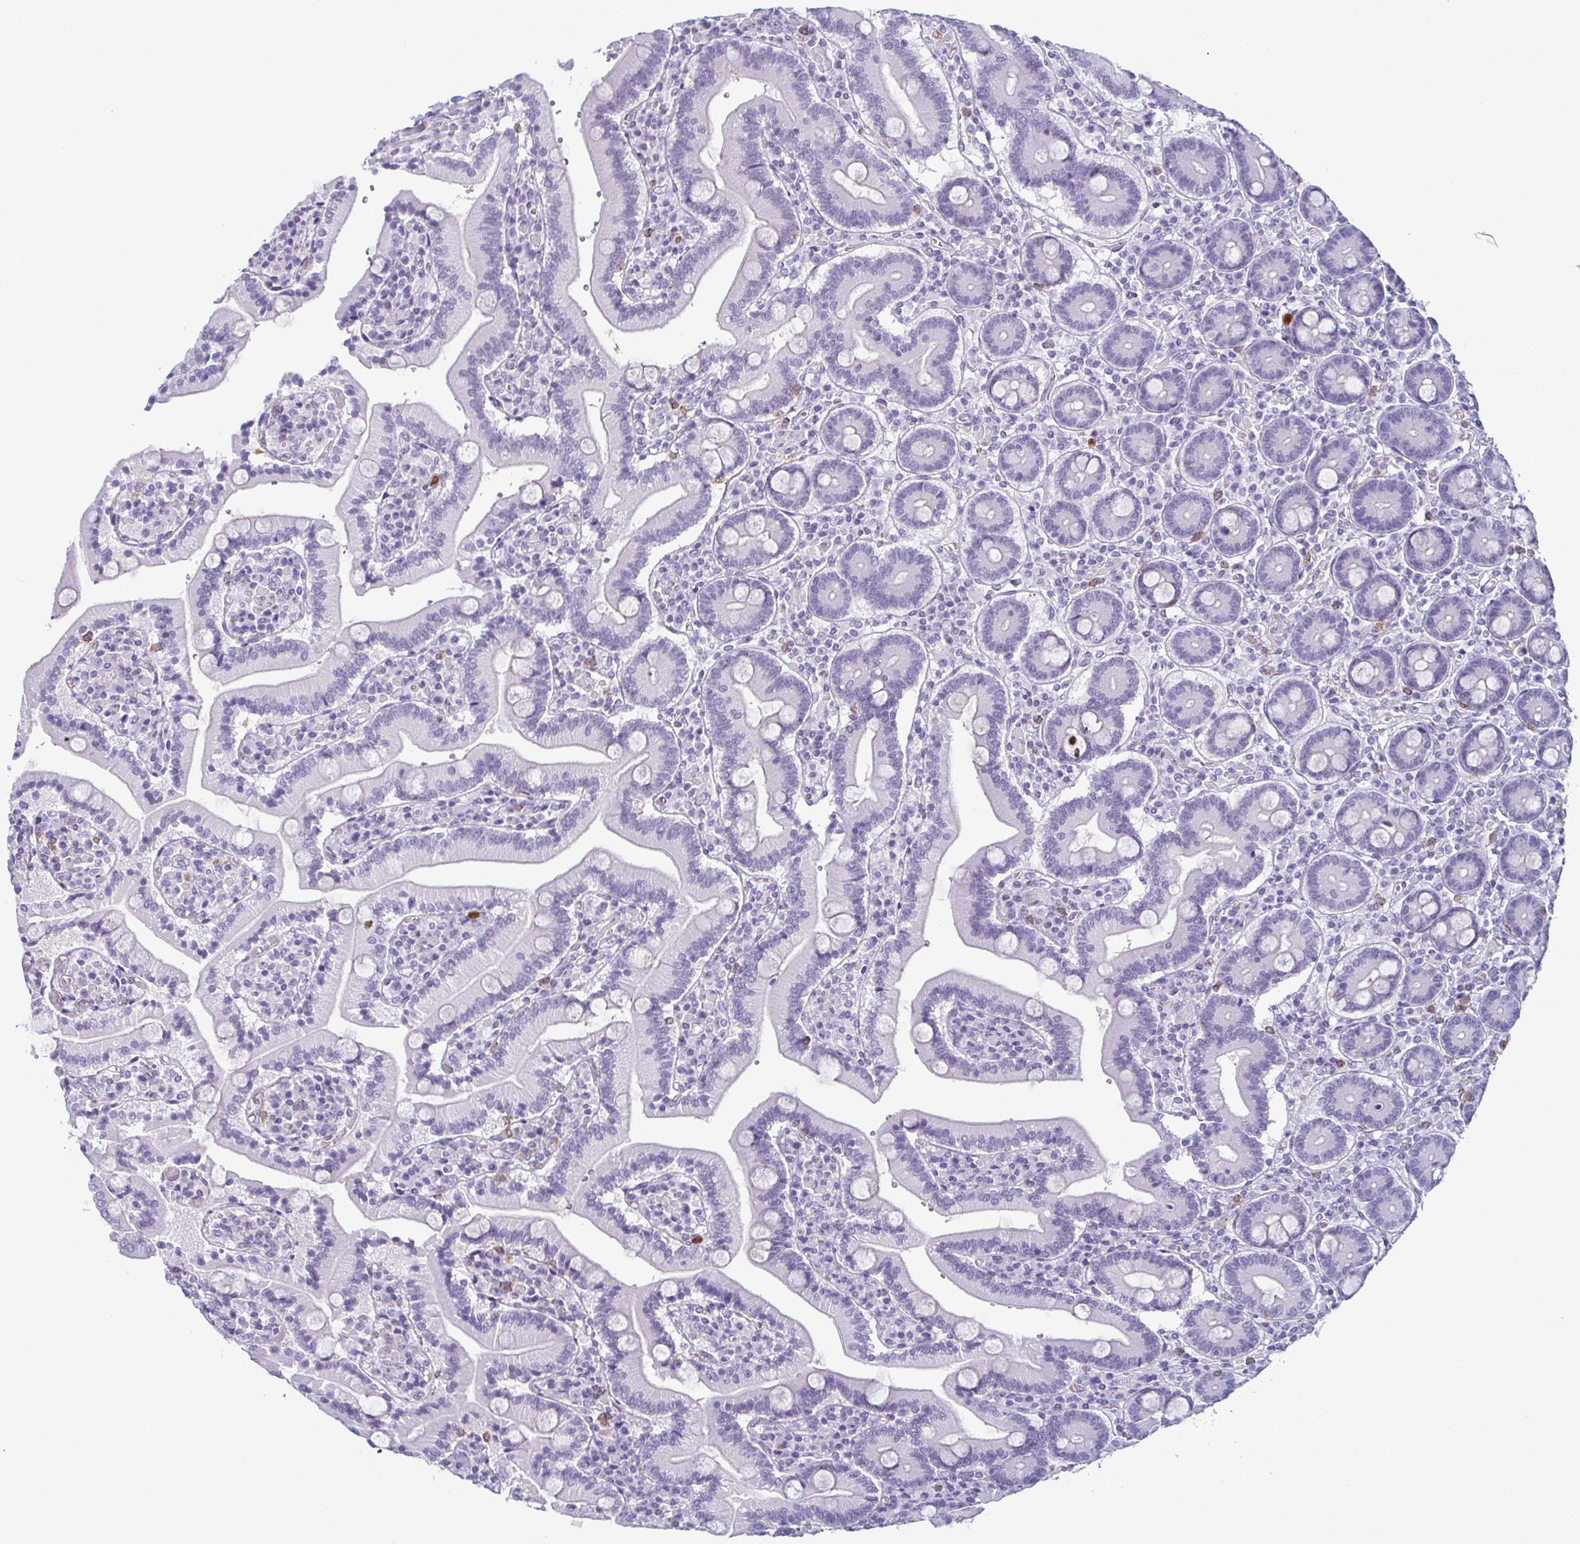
{"staining": {"intensity": "negative", "quantity": "none", "location": "none"}, "tissue": "duodenum", "cell_type": "Glandular cells", "image_type": "normal", "snomed": [{"axis": "morphology", "description": "Normal tissue, NOS"}, {"axis": "topography", "description": "Duodenum"}], "caption": "IHC photomicrograph of normal human duodenum stained for a protein (brown), which reveals no positivity in glandular cells.", "gene": "CDA", "patient": {"sex": "female", "age": 62}}